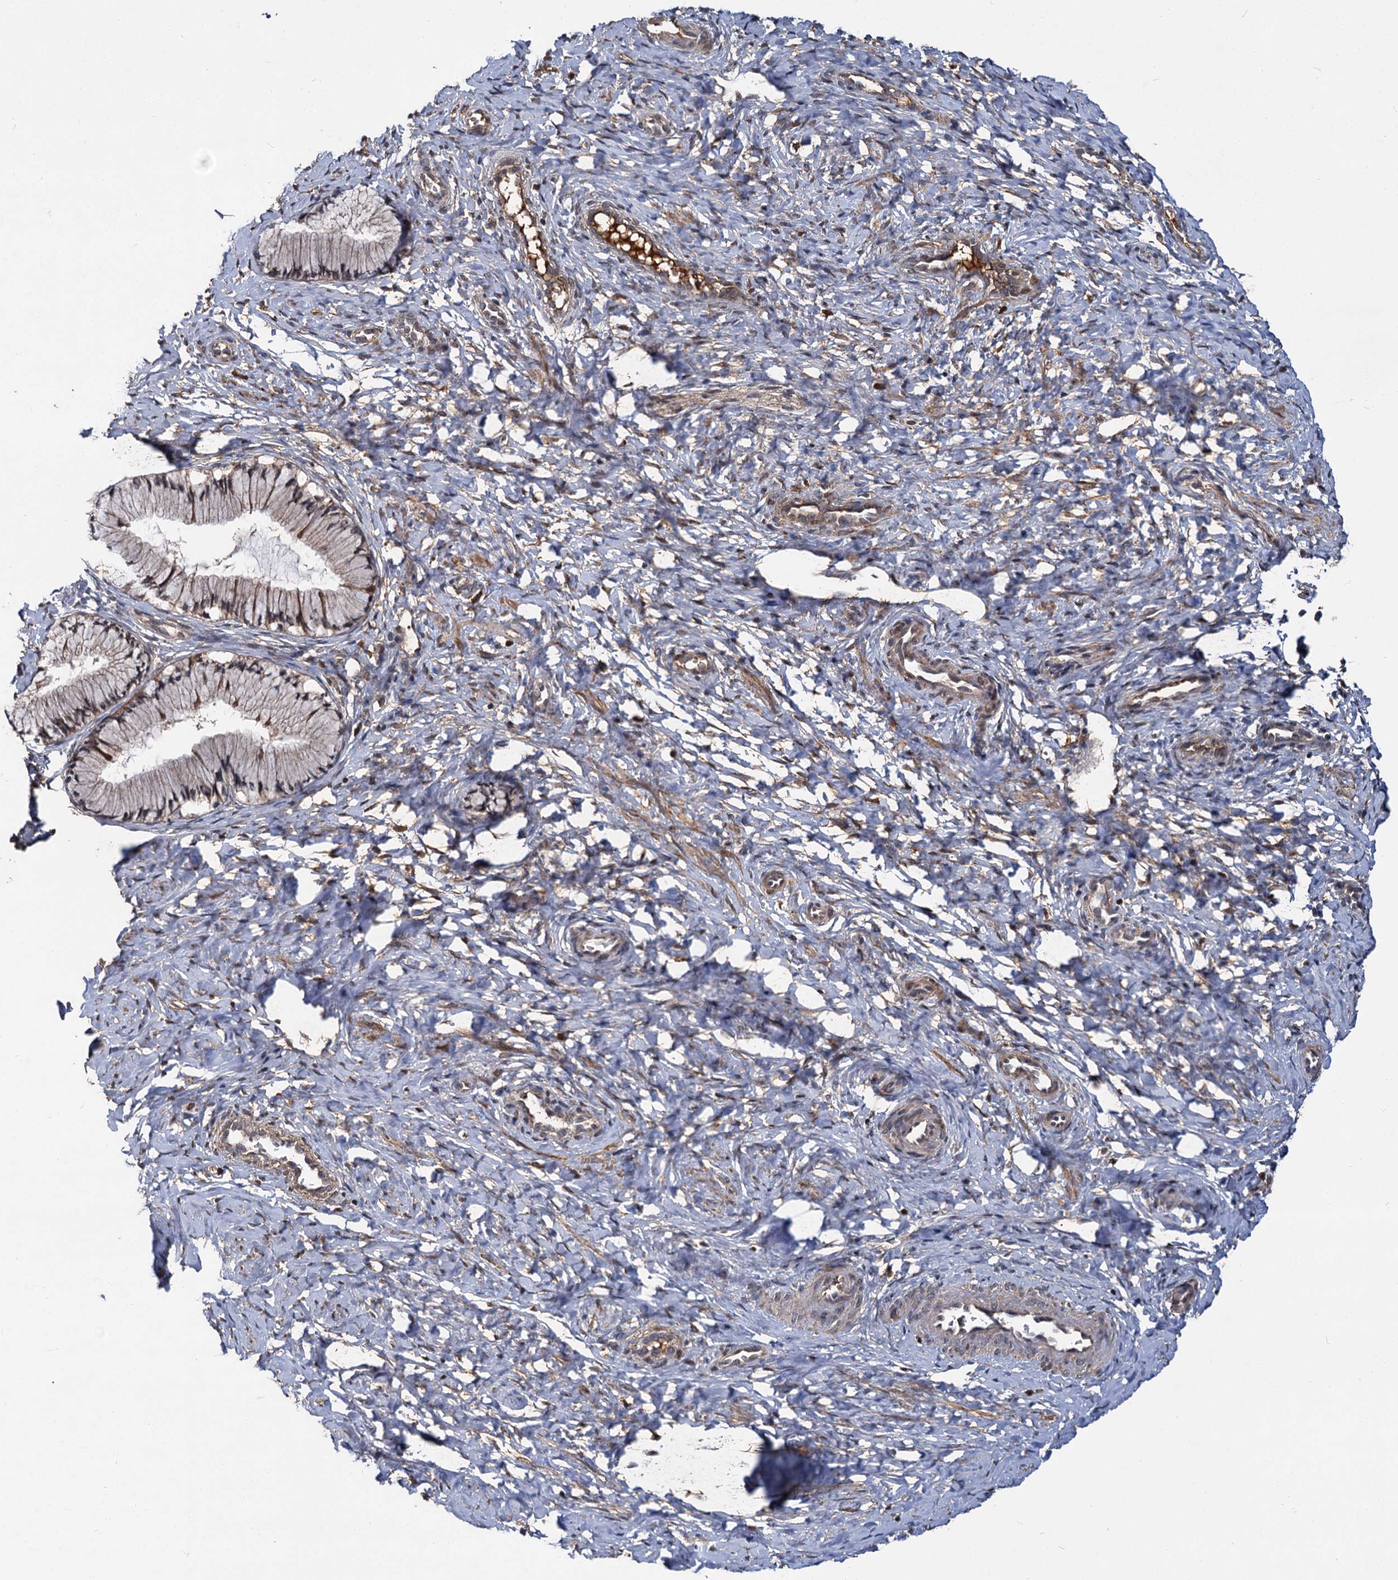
{"staining": {"intensity": "weak", "quantity": "25%-75%", "location": "cytoplasmic/membranous,nuclear"}, "tissue": "cervix", "cell_type": "Glandular cells", "image_type": "normal", "snomed": [{"axis": "morphology", "description": "Normal tissue, NOS"}, {"axis": "topography", "description": "Cervix"}], "caption": "A micrograph of cervix stained for a protein shows weak cytoplasmic/membranous,nuclear brown staining in glandular cells. (DAB (3,3'-diaminobenzidine) IHC with brightfield microscopy, high magnification).", "gene": "MBD6", "patient": {"sex": "female", "age": 27}}